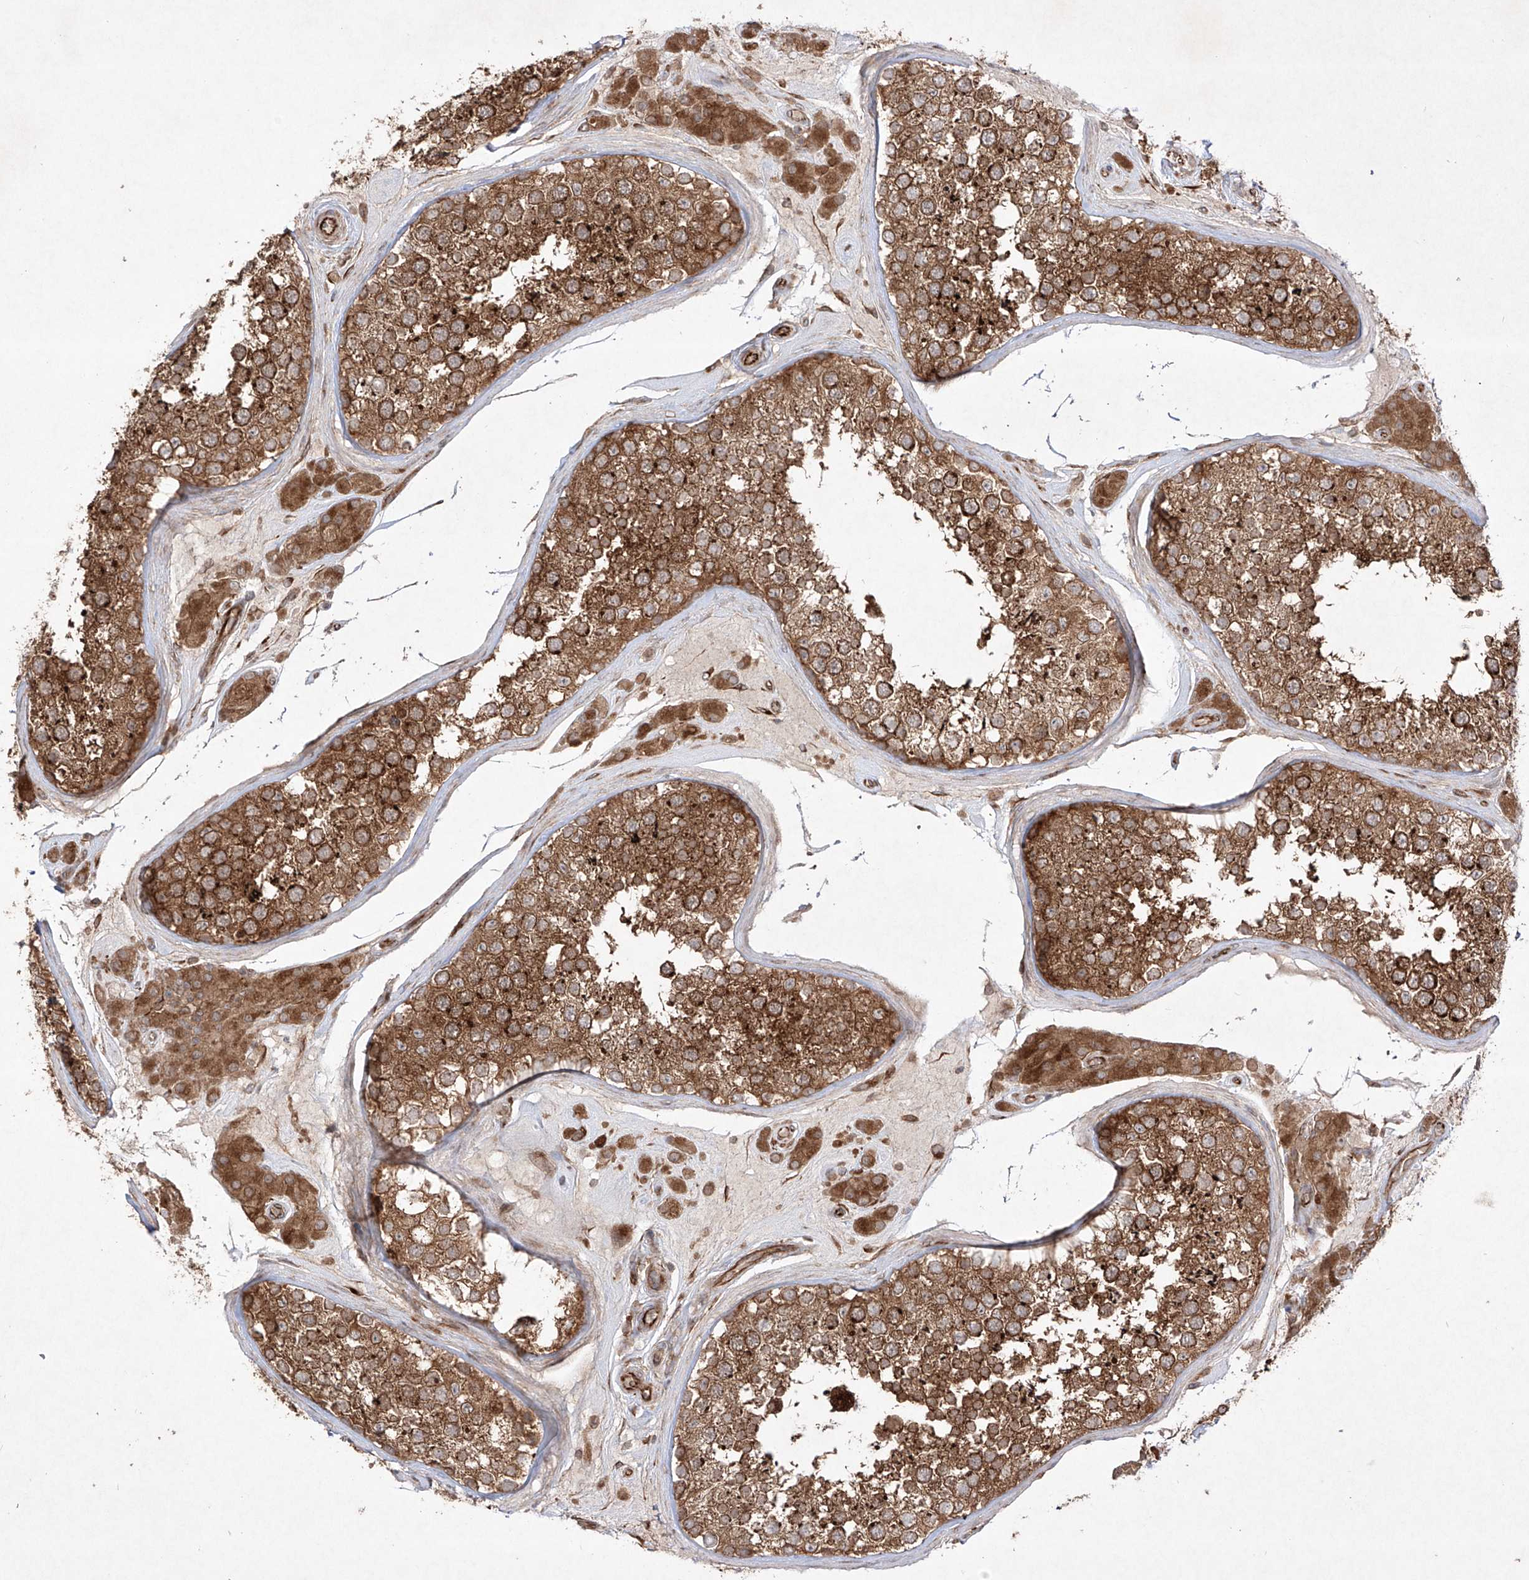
{"staining": {"intensity": "strong", "quantity": ">75%", "location": "cytoplasmic/membranous"}, "tissue": "testis", "cell_type": "Cells in seminiferous ducts", "image_type": "normal", "snomed": [{"axis": "morphology", "description": "Normal tissue, NOS"}, {"axis": "topography", "description": "Testis"}], "caption": "Protein expression analysis of benign human testis reveals strong cytoplasmic/membranous expression in about >75% of cells in seminiferous ducts. (Stains: DAB (3,3'-diaminobenzidine) in brown, nuclei in blue, Microscopy: brightfield microscopy at high magnification).", "gene": "YKT6", "patient": {"sex": "male", "age": 46}}